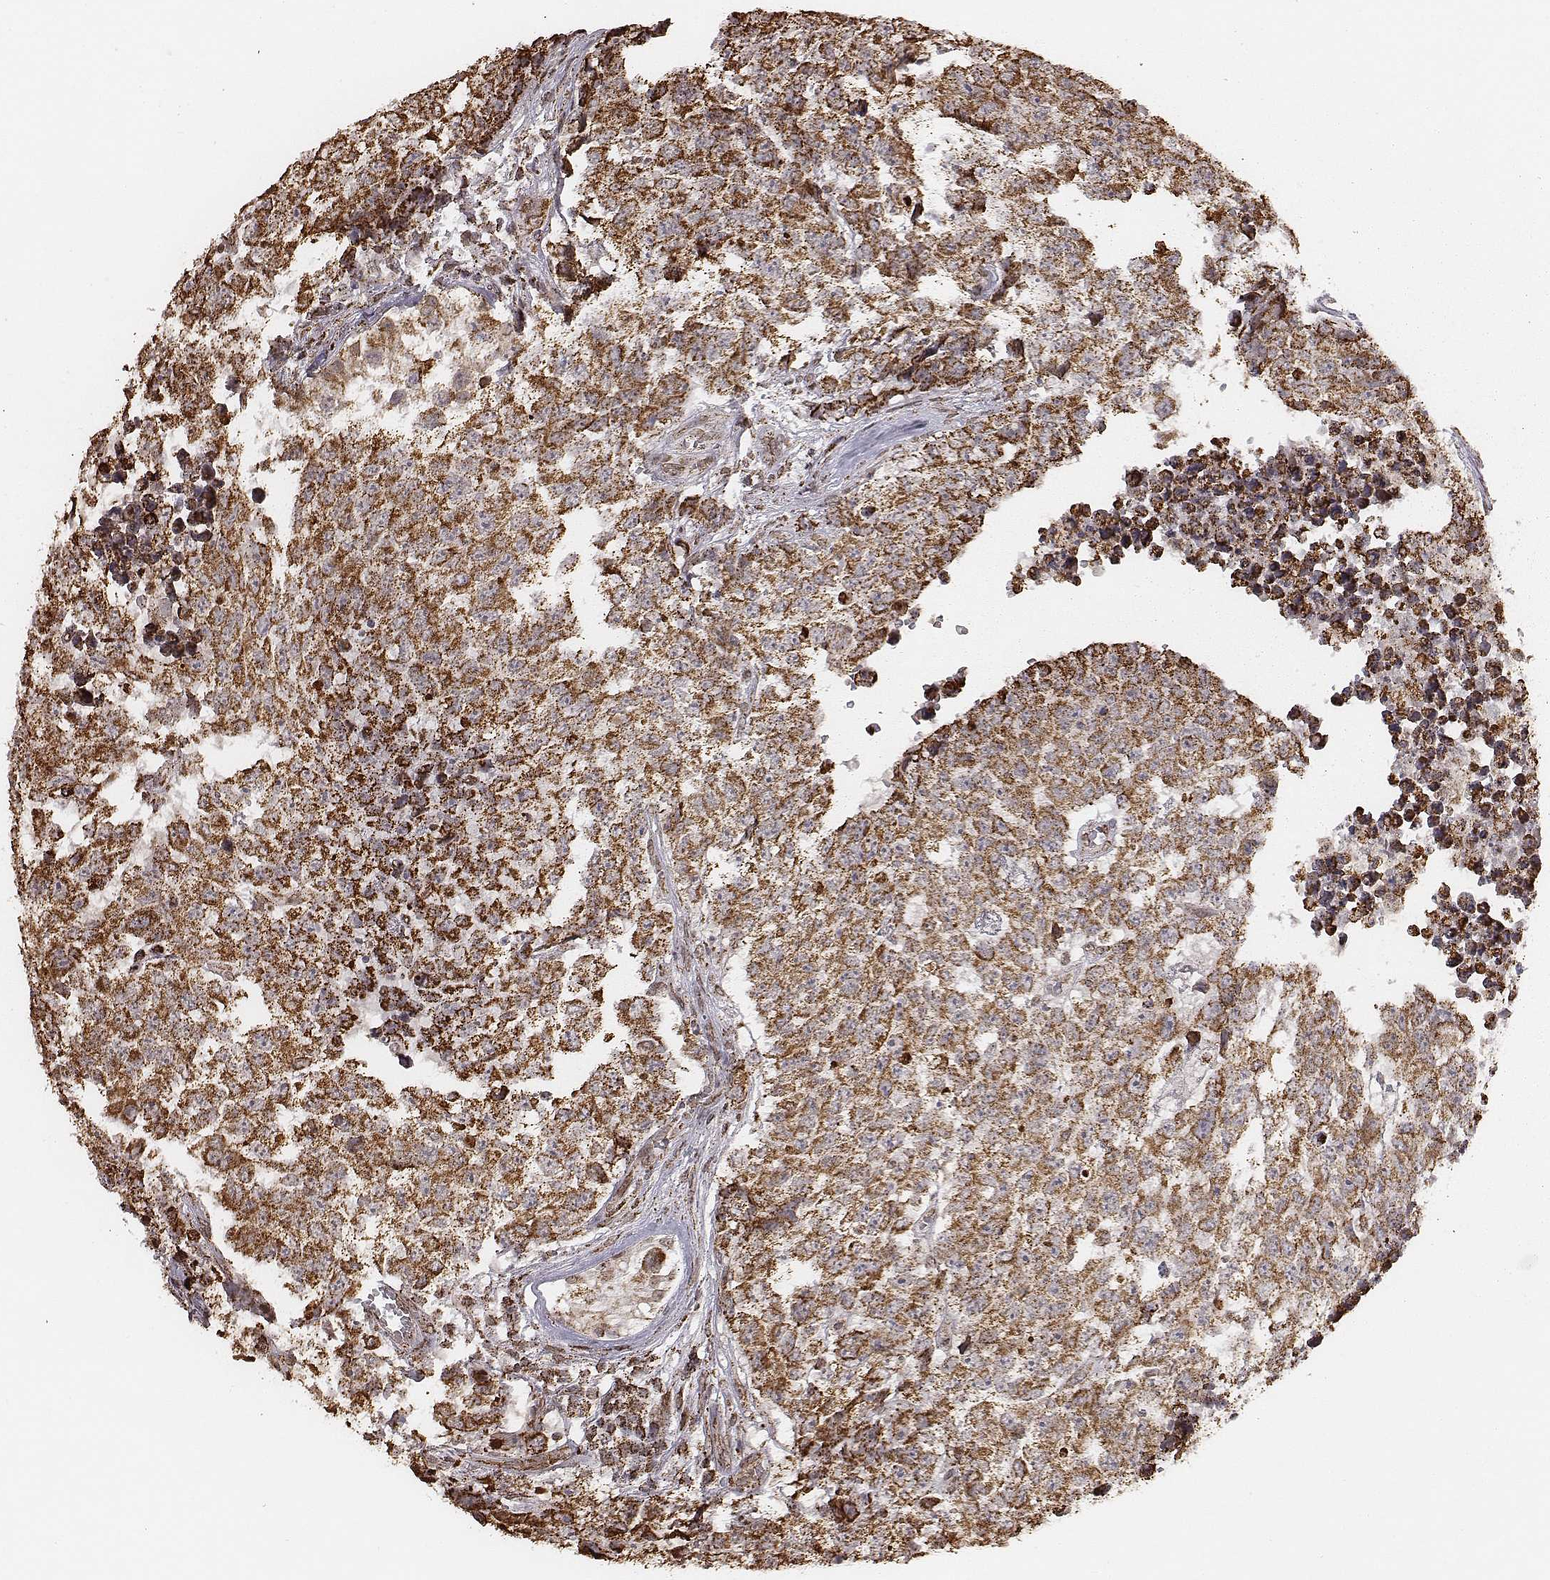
{"staining": {"intensity": "moderate", "quantity": ">75%", "location": "cytoplasmic/membranous"}, "tissue": "testis cancer", "cell_type": "Tumor cells", "image_type": "cancer", "snomed": [{"axis": "morphology", "description": "Carcinoma, Embryonal, NOS"}, {"axis": "topography", "description": "Testis"}], "caption": "Human testis cancer stained for a protein (brown) displays moderate cytoplasmic/membranous positive positivity in approximately >75% of tumor cells.", "gene": "ACOT2", "patient": {"sex": "male", "age": 23}}